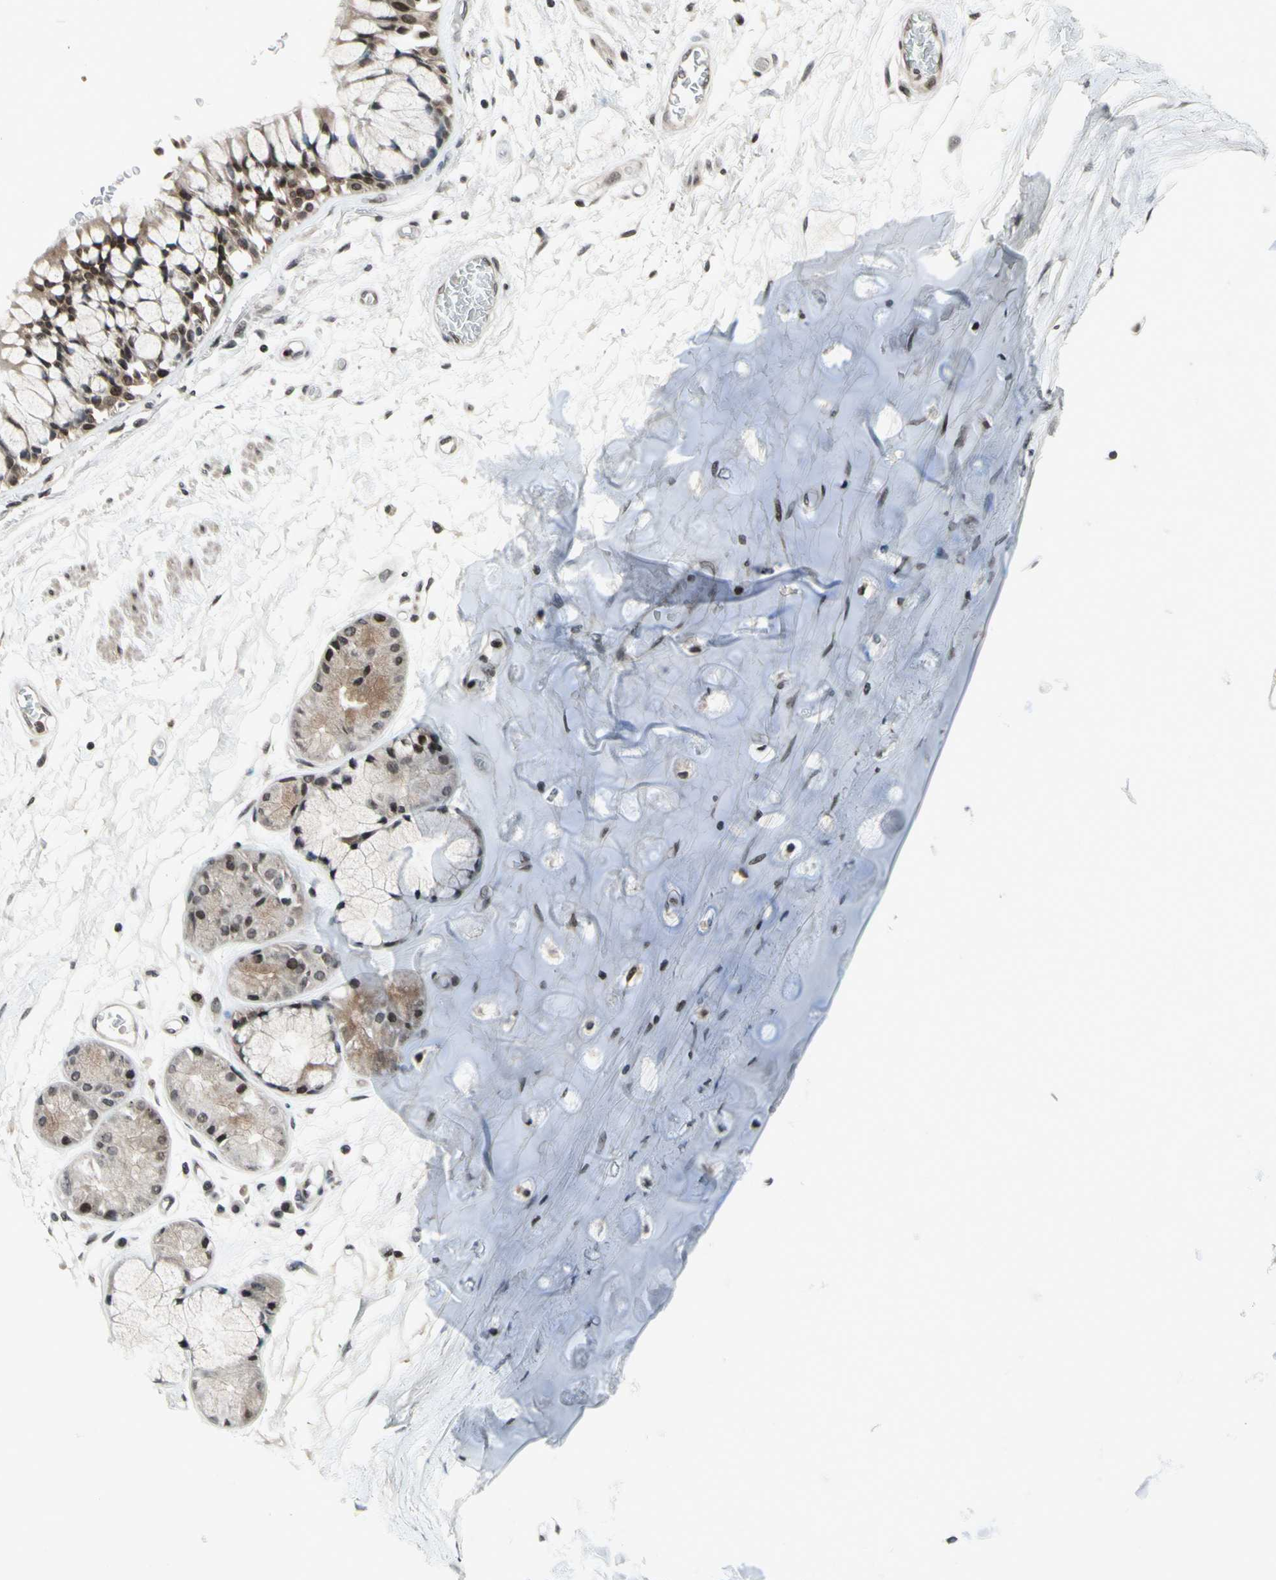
{"staining": {"intensity": "moderate", "quantity": "25%-75%", "location": "cytoplasmic/membranous,nuclear"}, "tissue": "bronchus", "cell_type": "Respiratory epithelial cells", "image_type": "normal", "snomed": [{"axis": "morphology", "description": "Normal tissue, NOS"}, {"axis": "topography", "description": "Bronchus"}], "caption": "The photomicrograph reveals immunohistochemical staining of unremarkable bronchus. There is moderate cytoplasmic/membranous,nuclear expression is seen in approximately 25%-75% of respiratory epithelial cells. The staining was performed using DAB (3,3'-diaminobenzidine) to visualize the protein expression in brown, while the nuclei were stained in blue with hematoxylin (Magnification: 20x).", "gene": "XPO1", "patient": {"sex": "male", "age": 66}}